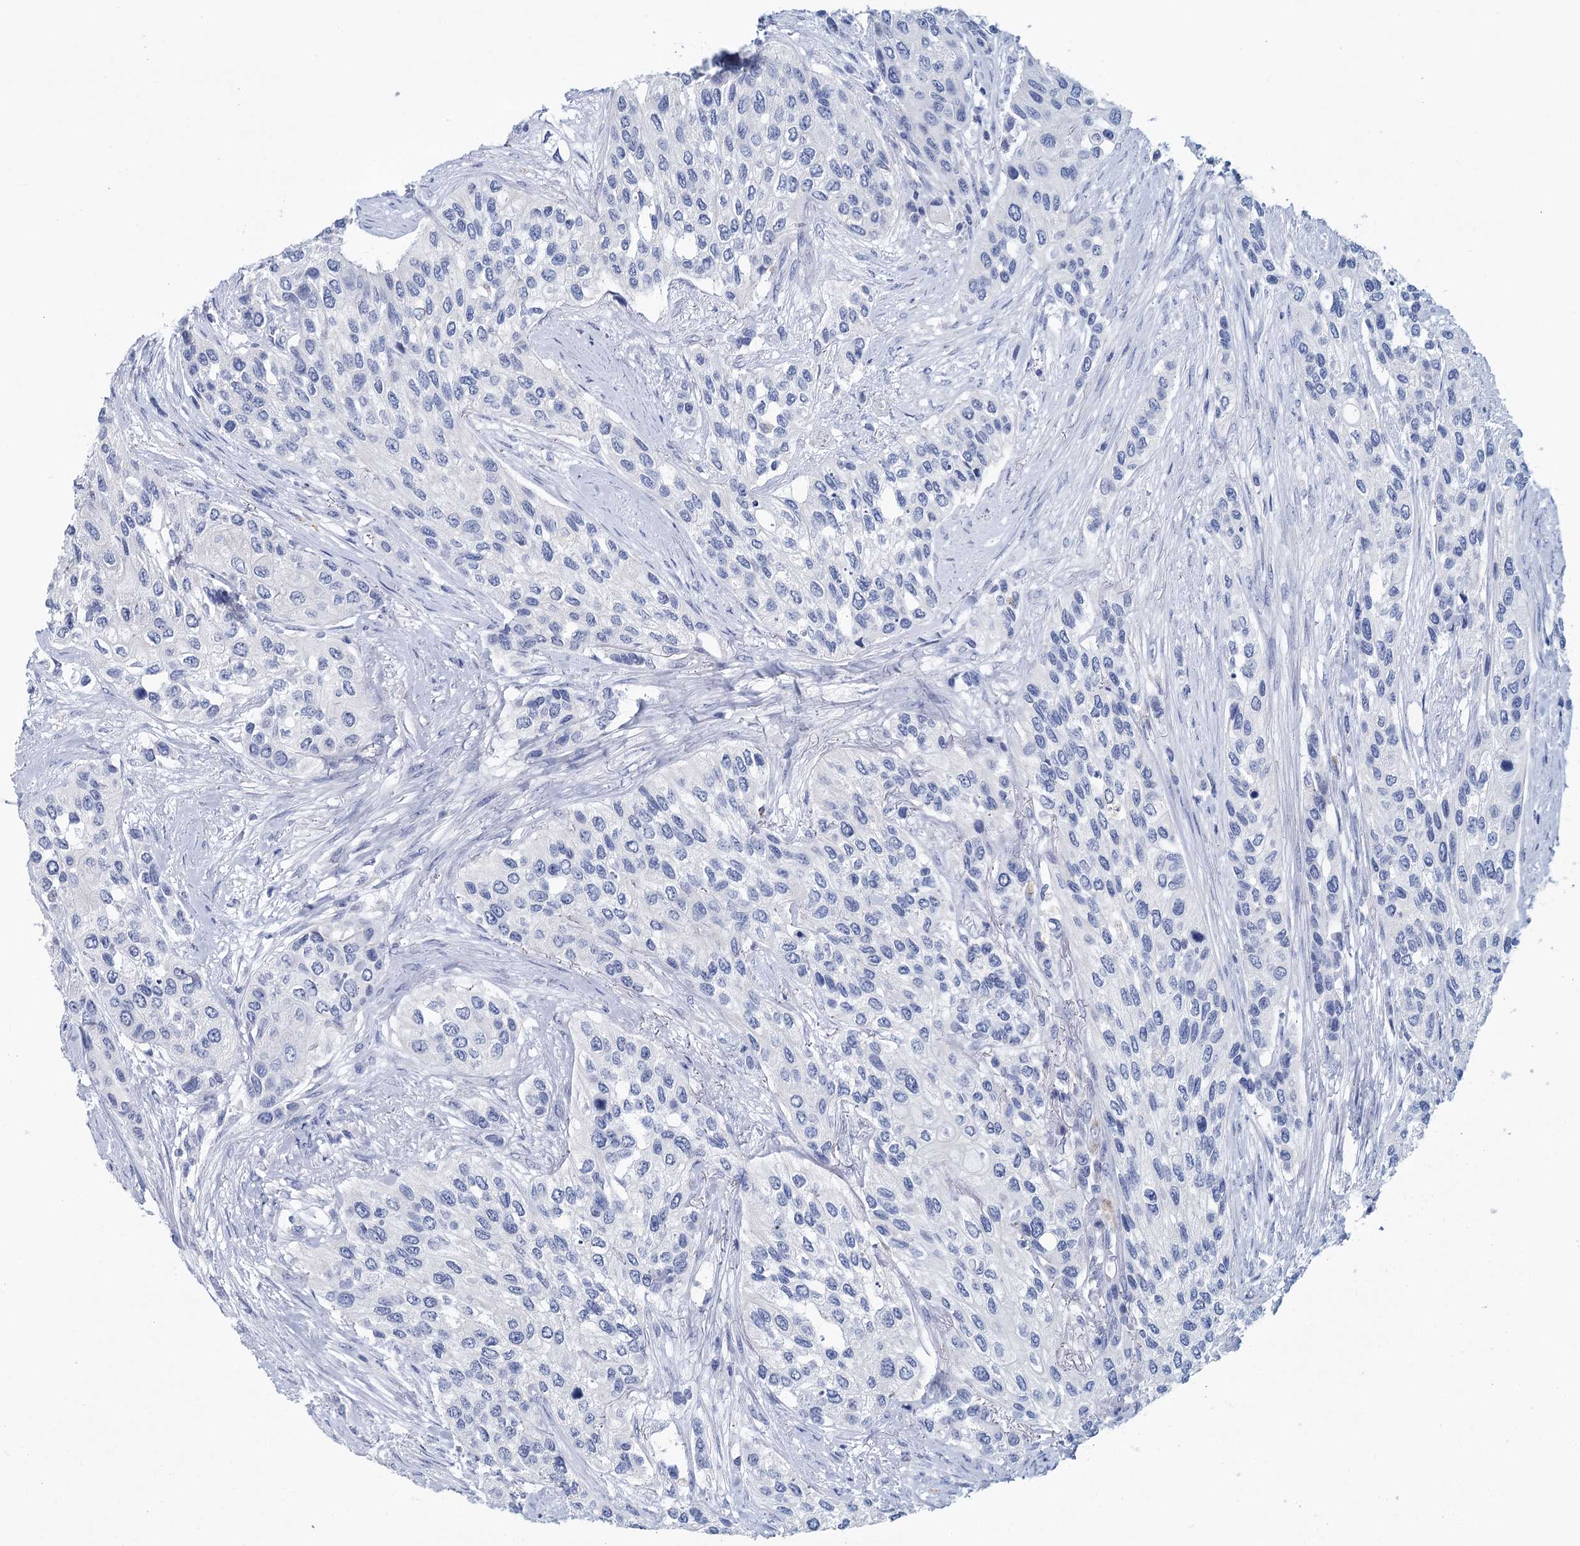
{"staining": {"intensity": "negative", "quantity": "none", "location": "none"}, "tissue": "urothelial cancer", "cell_type": "Tumor cells", "image_type": "cancer", "snomed": [{"axis": "morphology", "description": "Normal tissue, NOS"}, {"axis": "morphology", "description": "Urothelial carcinoma, High grade"}, {"axis": "topography", "description": "Vascular tissue"}, {"axis": "topography", "description": "Urinary bladder"}], "caption": "Immunohistochemistry (IHC) of urothelial cancer demonstrates no staining in tumor cells.", "gene": "METTL7B", "patient": {"sex": "female", "age": 56}}